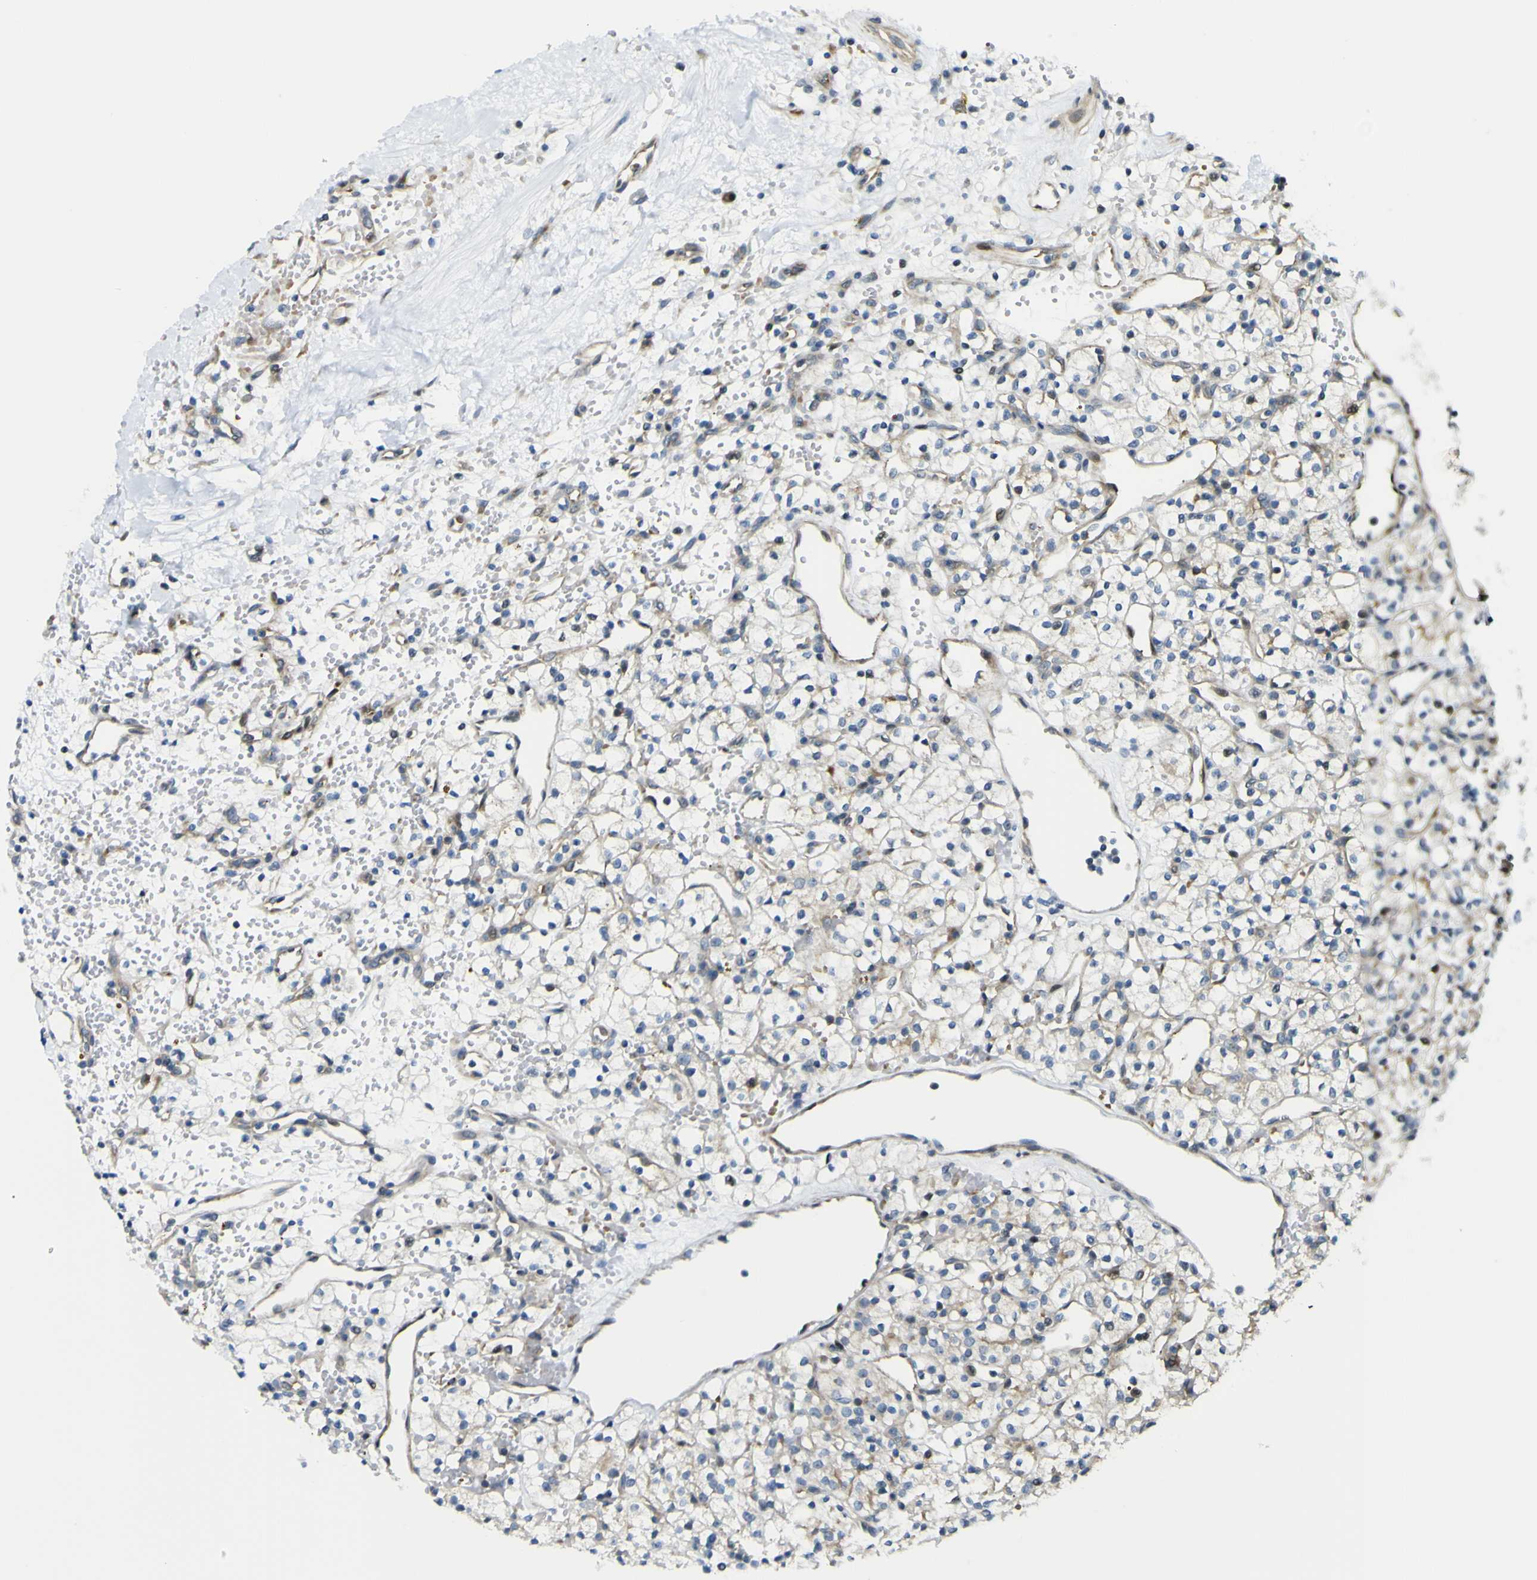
{"staining": {"intensity": "weak", "quantity": "<25%", "location": "cytoplasmic/membranous"}, "tissue": "renal cancer", "cell_type": "Tumor cells", "image_type": "cancer", "snomed": [{"axis": "morphology", "description": "Adenocarcinoma, NOS"}, {"axis": "topography", "description": "Kidney"}], "caption": "The immunohistochemistry micrograph has no significant expression in tumor cells of renal cancer tissue. Nuclei are stained in blue.", "gene": "KDM7A", "patient": {"sex": "female", "age": 60}}